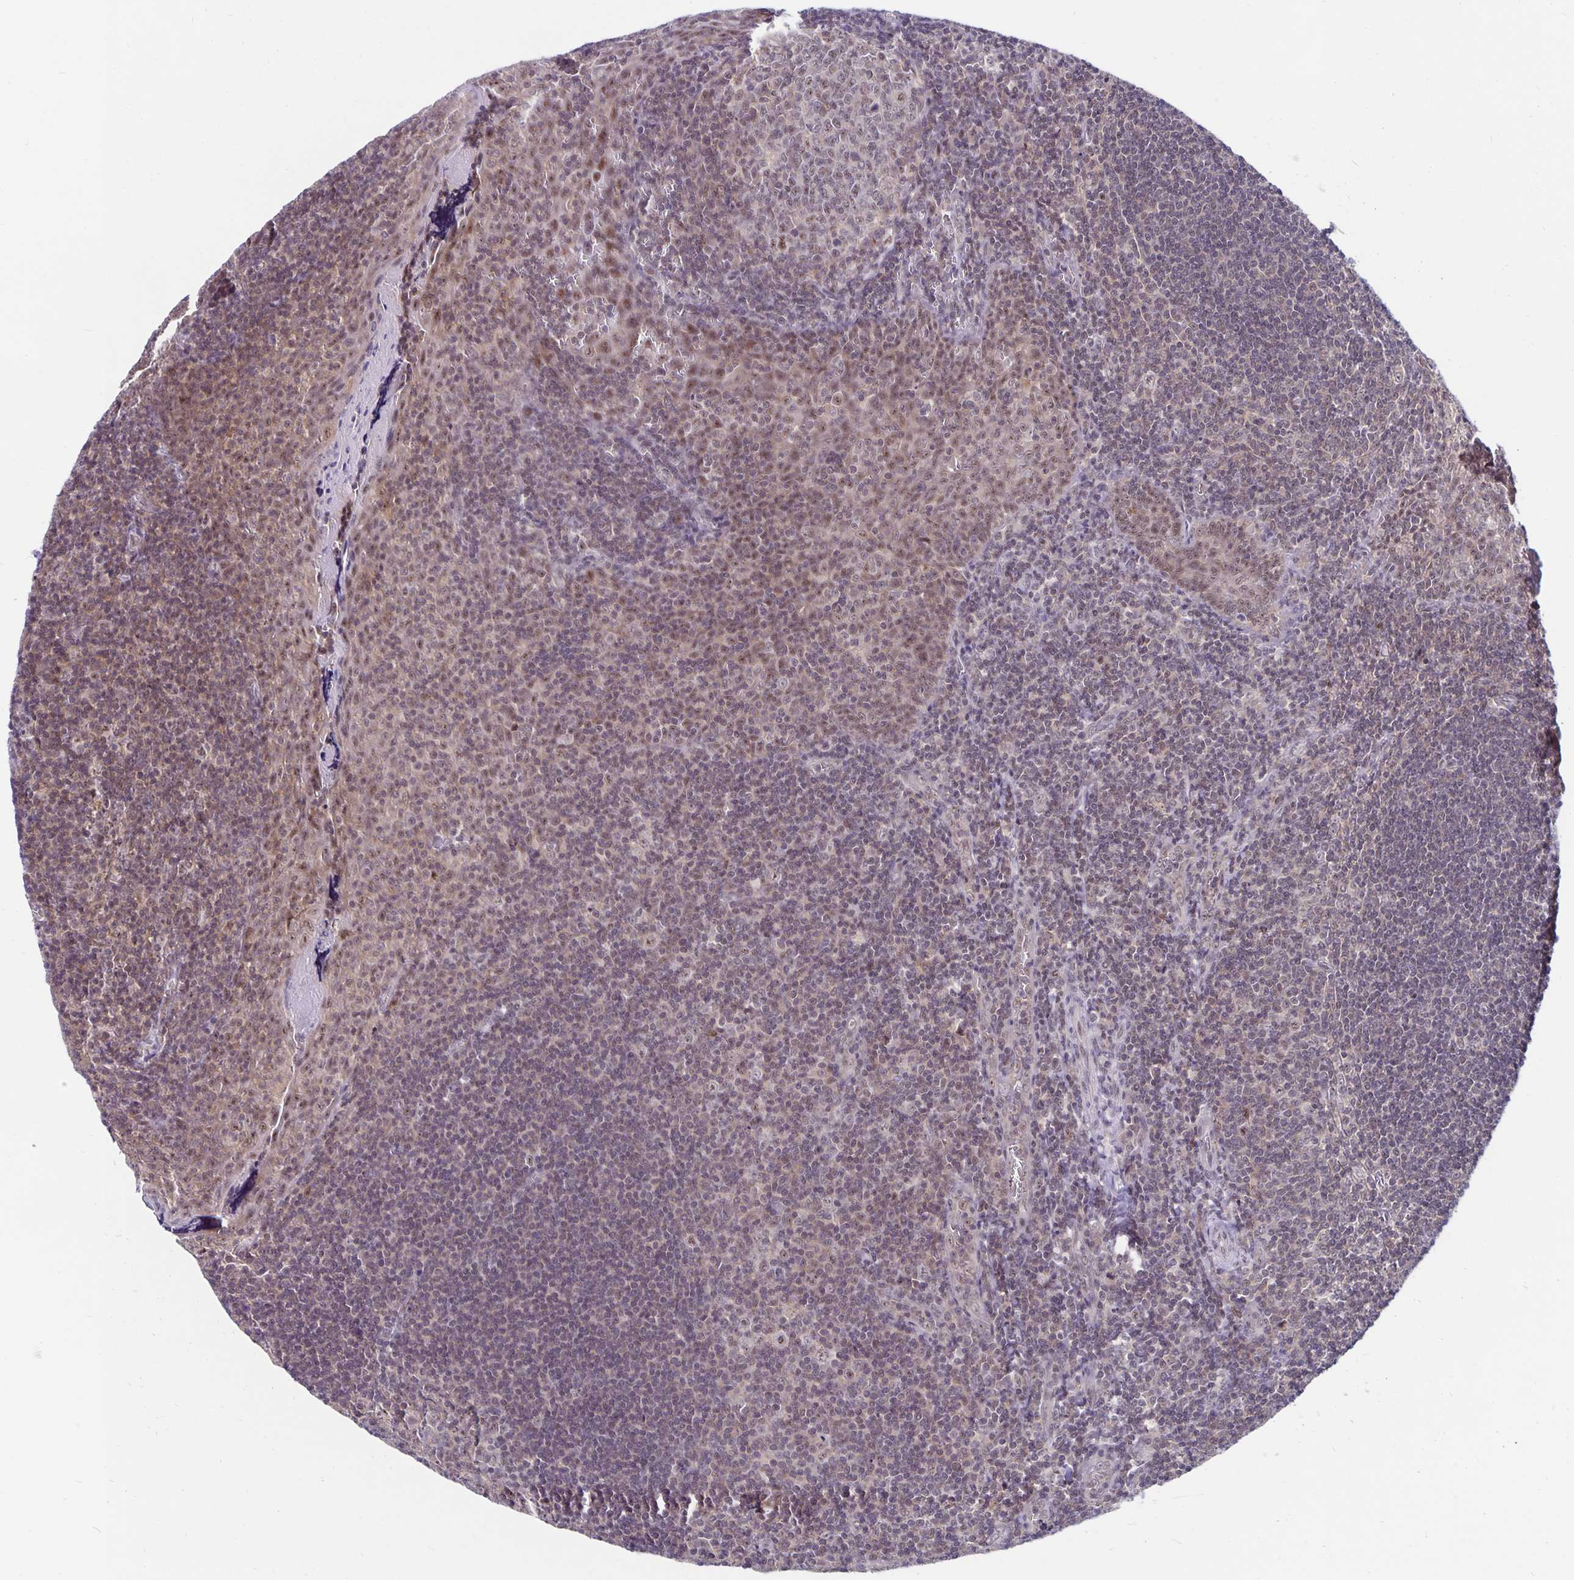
{"staining": {"intensity": "weak", "quantity": "<25%", "location": "nuclear"}, "tissue": "tonsil", "cell_type": "Germinal center cells", "image_type": "normal", "snomed": [{"axis": "morphology", "description": "Normal tissue, NOS"}, {"axis": "morphology", "description": "Inflammation, NOS"}, {"axis": "topography", "description": "Tonsil"}], "caption": "Tonsil was stained to show a protein in brown. There is no significant staining in germinal center cells. (DAB (3,3'-diaminobenzidine) immunohistochemistry (IHC), high magnification).", "gene": "EXOC6B", "patient": {"sex": "female", "age": 31}}